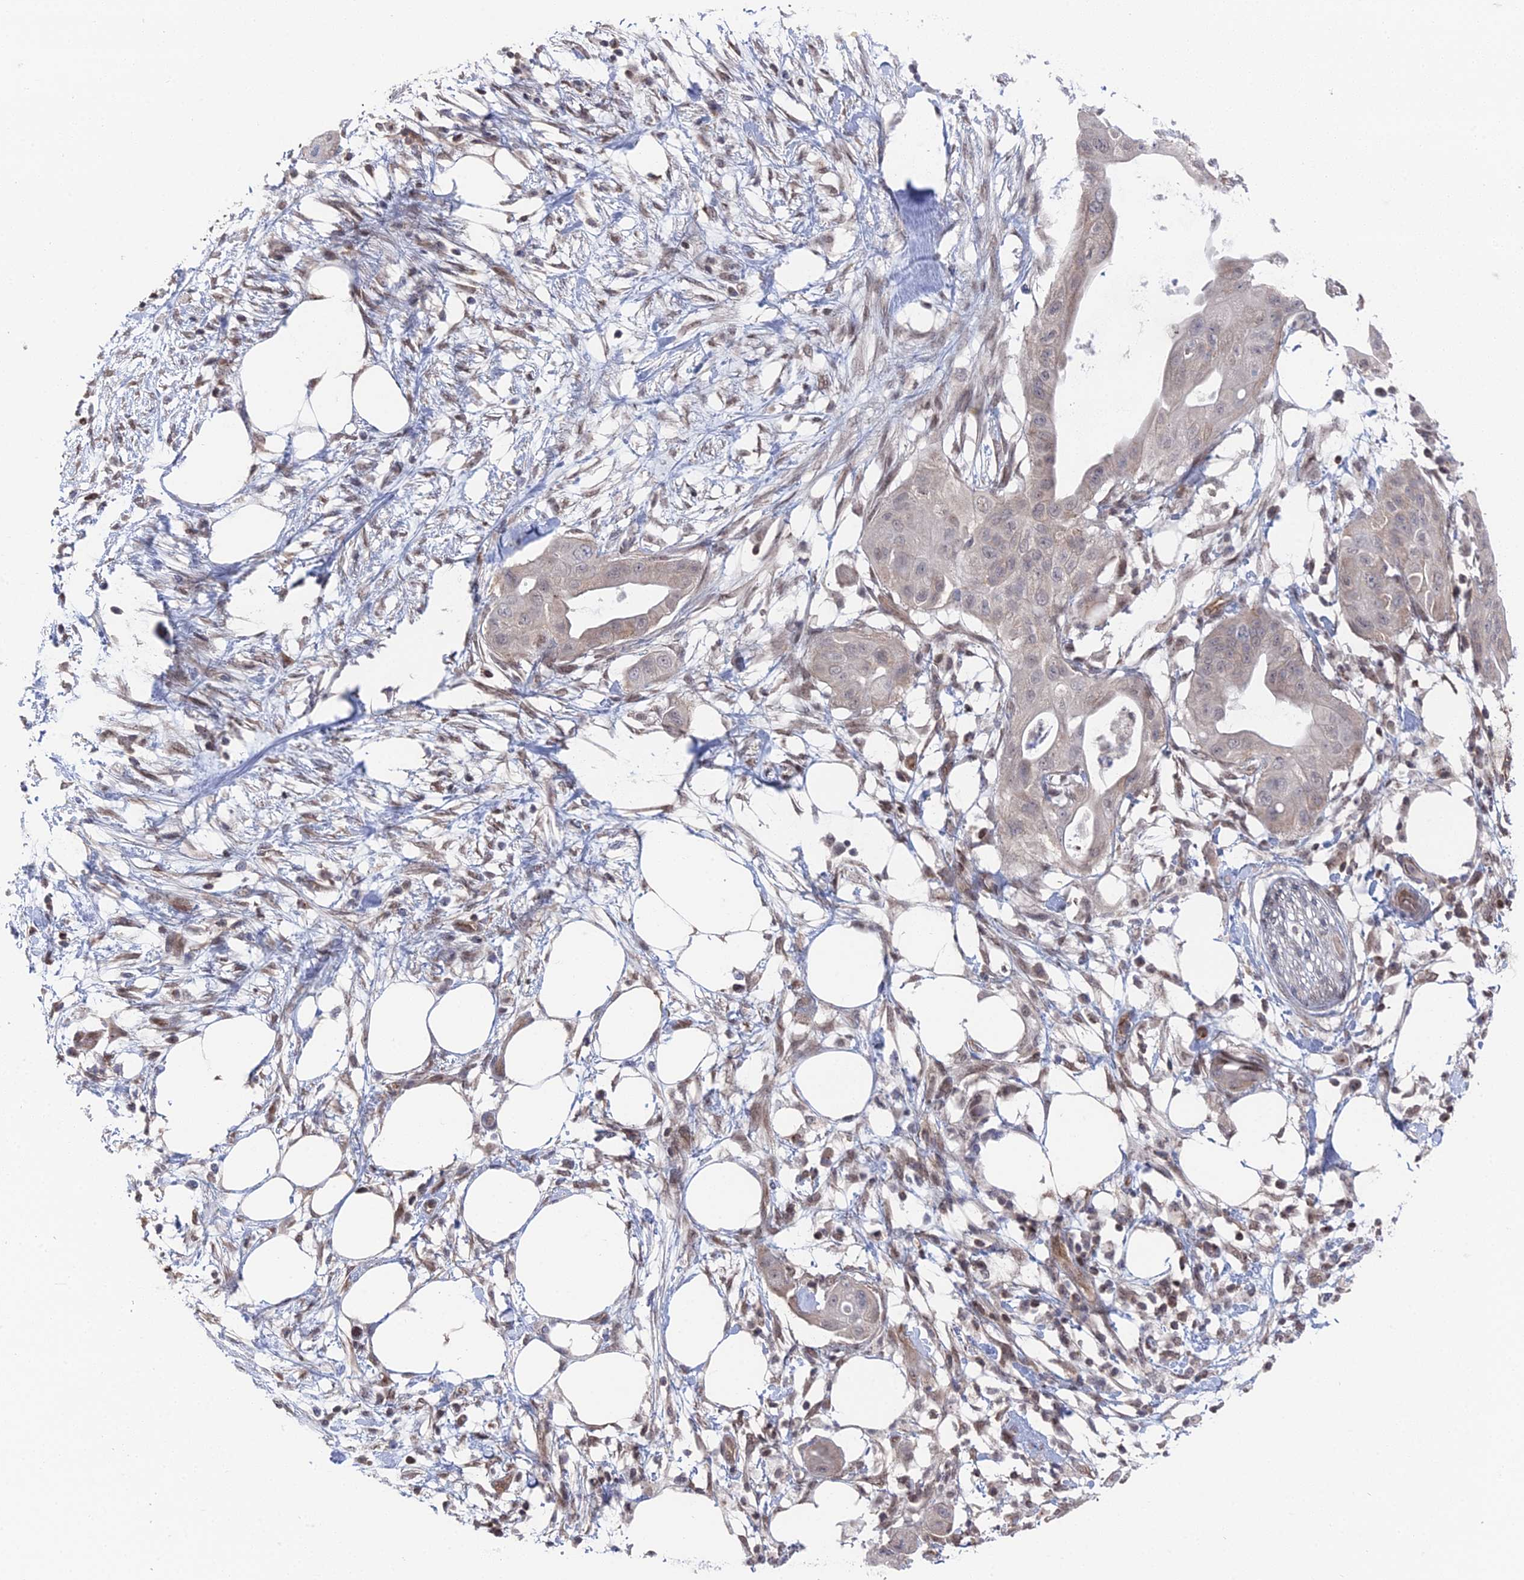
{"staining": {"intensity": "negative", "quantity": "none", "location": "none"}, "tissue": "pancreatic cancer", "cell_type": "Tumor cells", "image_type": "cancer", "snomed": [{"axis": "morphology", "description": "Adenocarcinoma, NOS"}, {"axis": "topography", "description": "Pancreas"}], "caption": "Immunohistochemical staining of pancreatic adenocarcinoma demonstrates no significant staining in tumor cells.", "gene": "FHIP2A", "patient": {"sex": "male", "age": 68}}